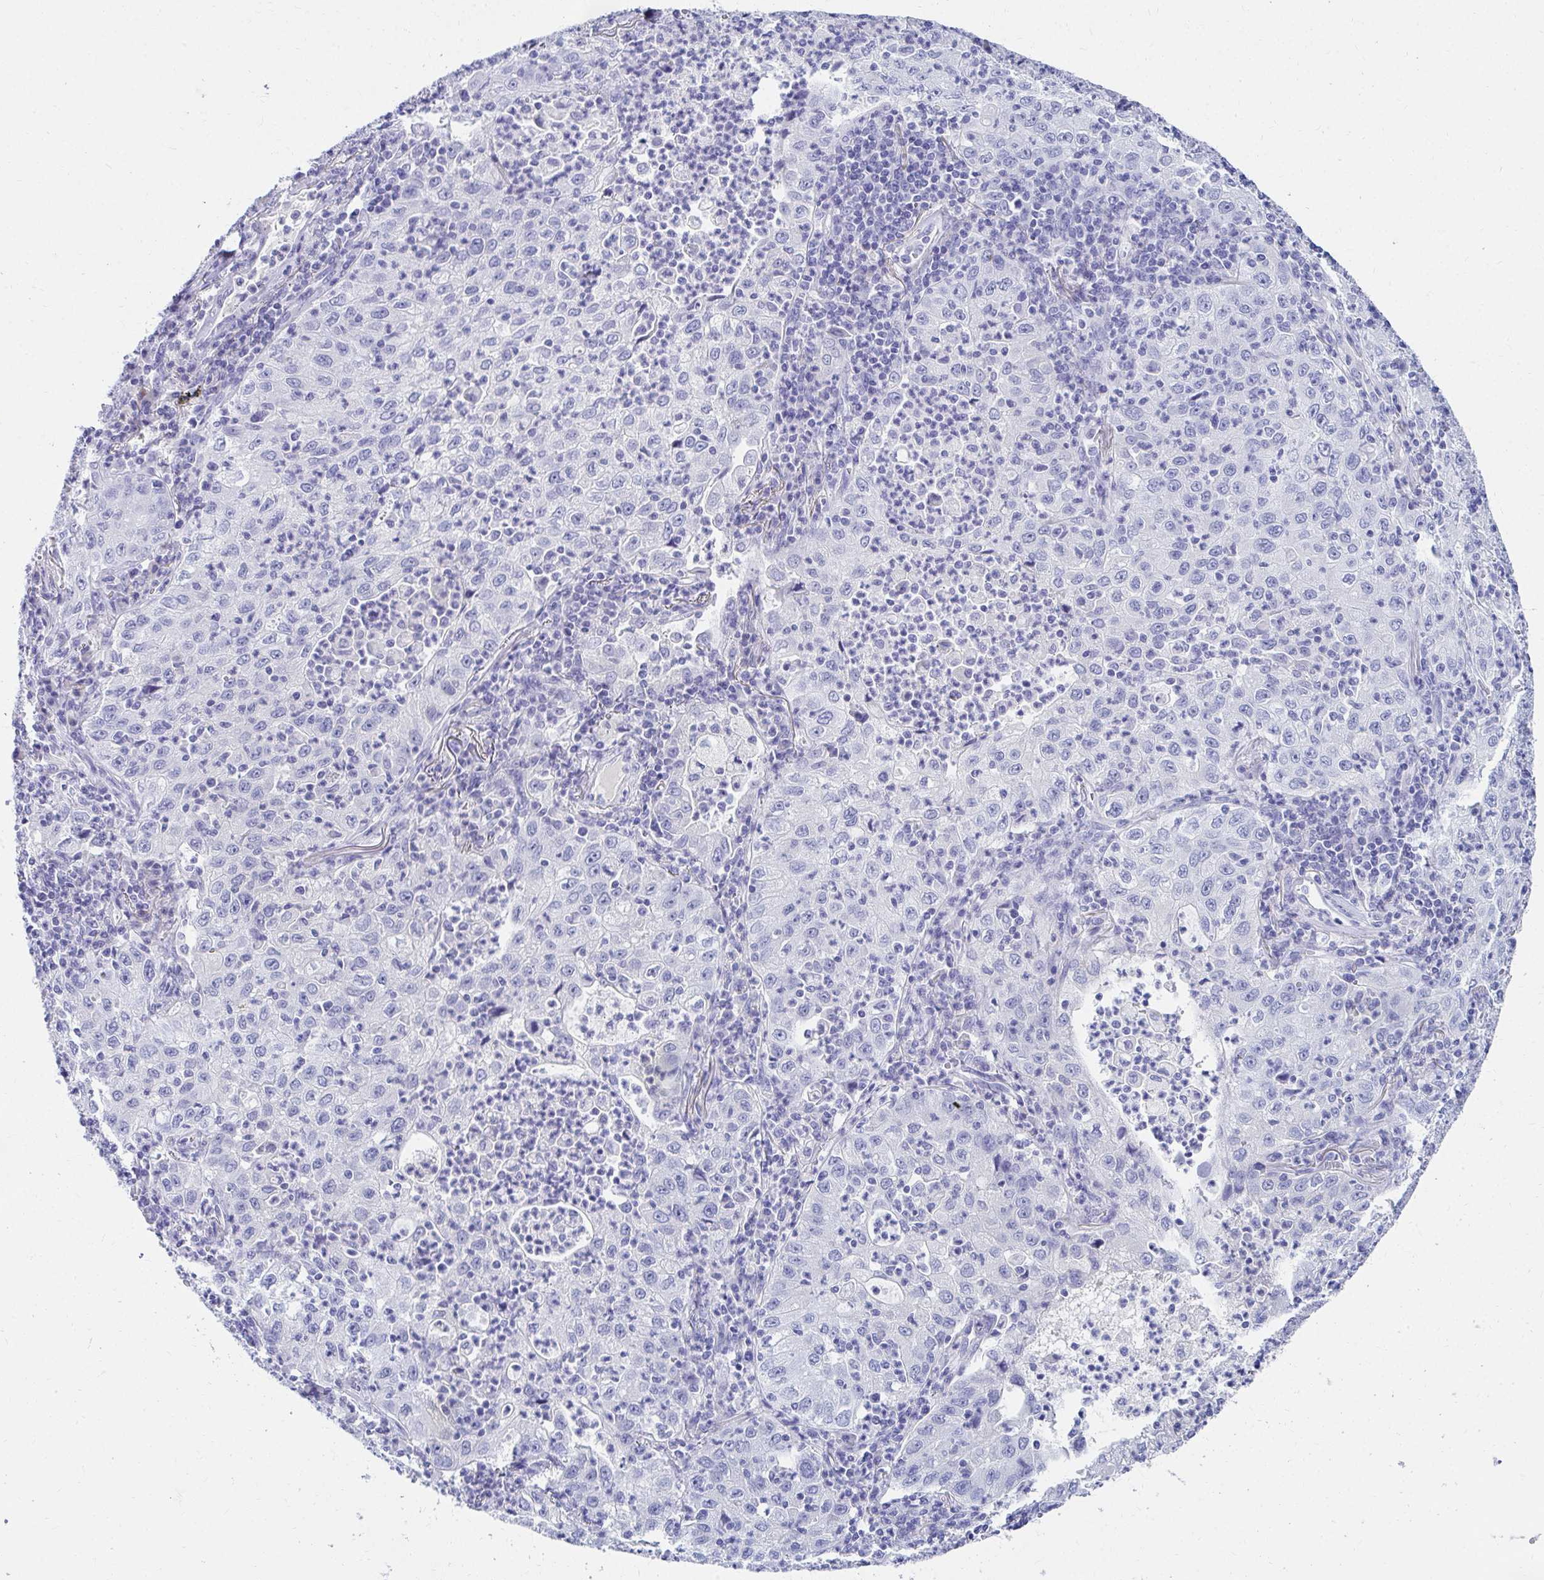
{"staining": {"intensity": "negative", "quantity": "none", "location": "none"}, "tissue": "lung cancer", "cell_type": "Tumor cells", "image_type": "cancer", "snomed": [{"axis": "morphology", "description": "Squamous cell carcinoma, NOS"}, {"axis": "topography", "description": "Lung"}], "caption": "This is an immunohistochemistry histopathology image of human lung squamous cell carcinoma. There is no expression in tumor cells.", "gene": "DPEP3", "patient": {"sex": "male", "age": 71}}